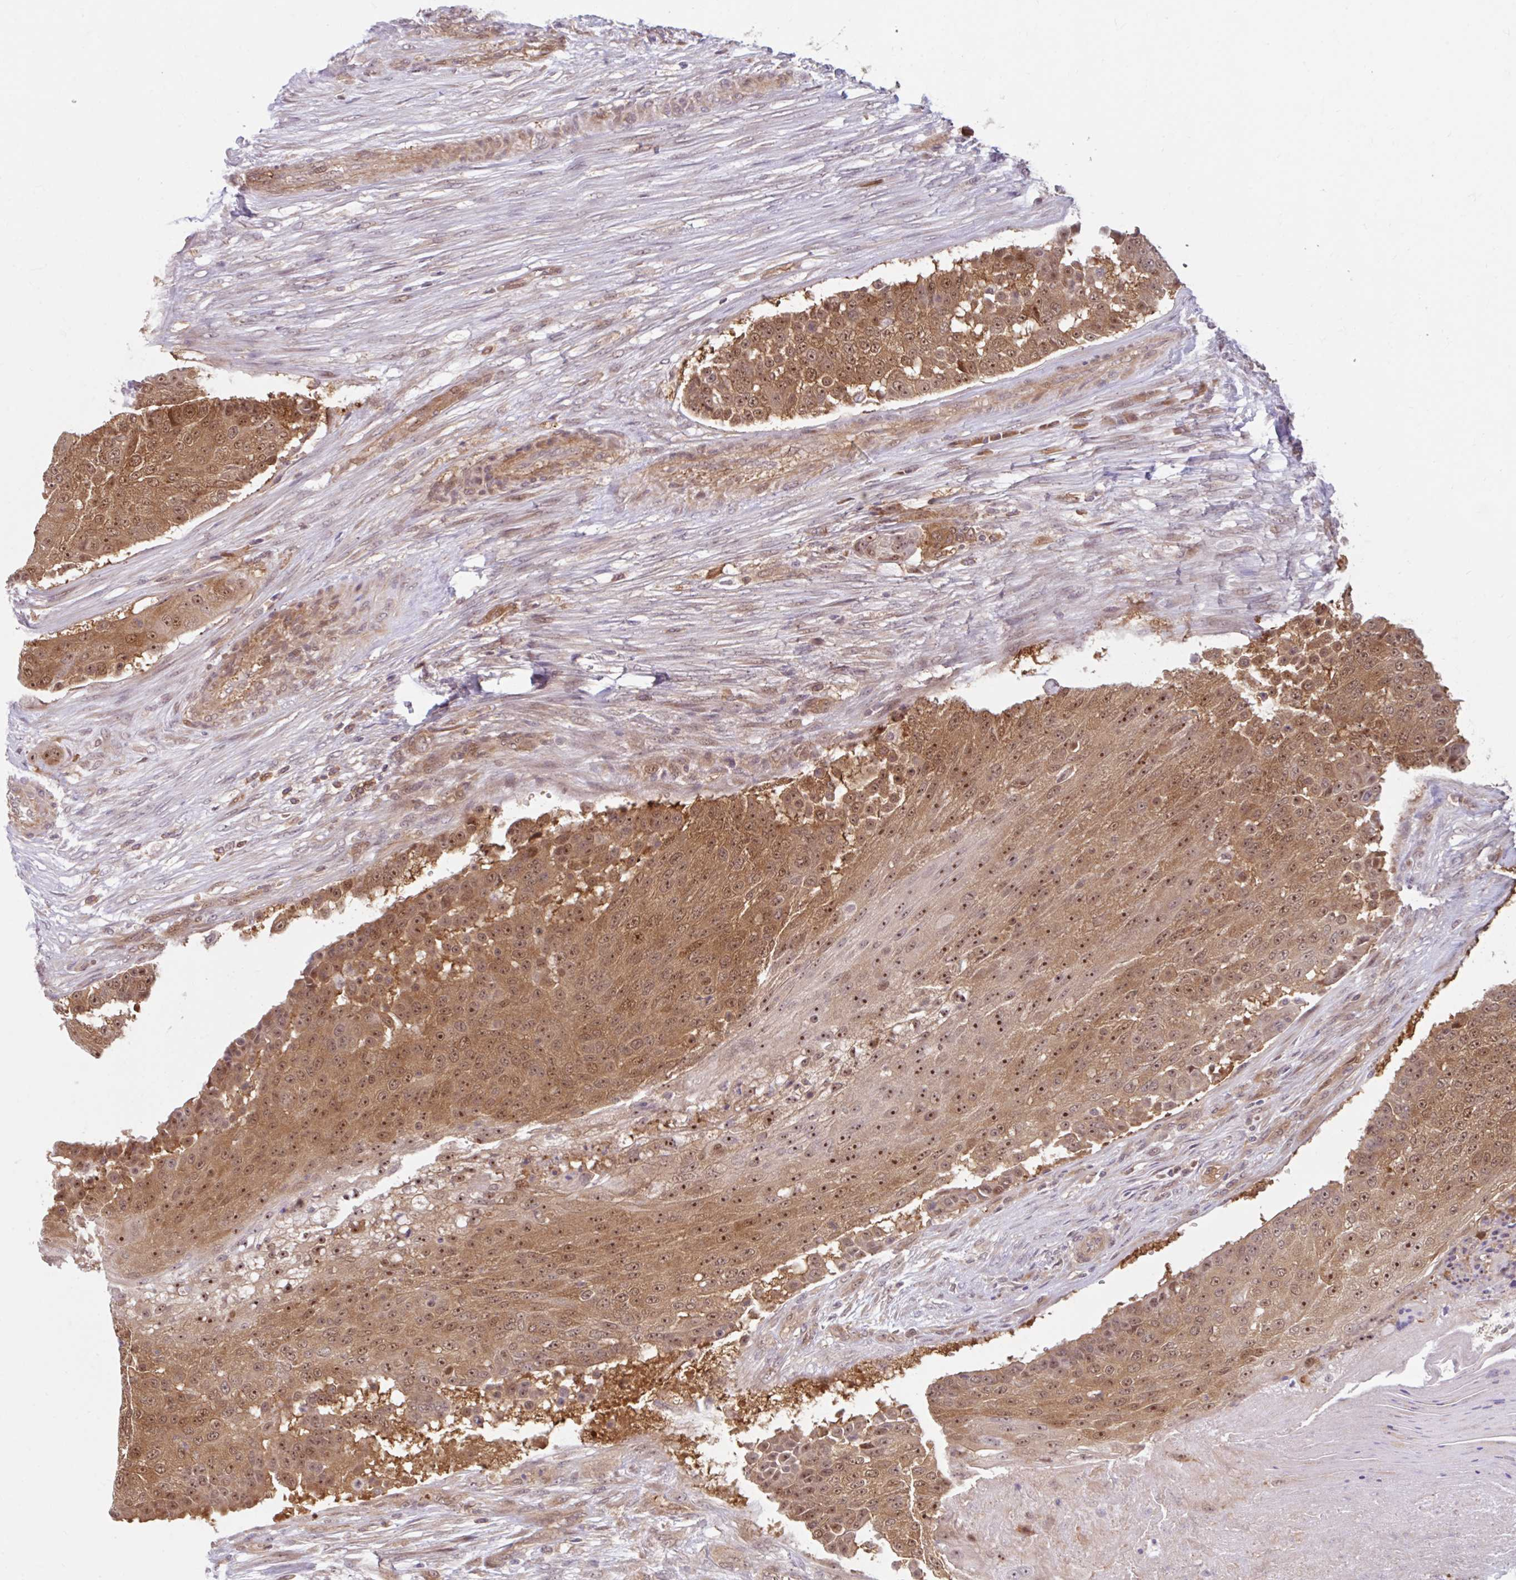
{"staining": {"intensity": "strong", "quantity": ">75%", "location": "cytoplasmic/membranous,nuclear"}, "tissue": "urothelial cancer", "cell_type": "Tumor cells", "image_type": "cancer", "snomed": [{"axis": "morphology", "description": "Urothelial carcinoma, High grade"}, {"axis": "topography", "description": "Urinary bladder"}], "caption": "Protein staining shows strong cytoplasmic/membranous and nuclear positivity in approximately >75% of tumor cells in urothelial carcinoma (high-grade).", "gene": "HMBS", "patient": {"sex": "female", "age": 63}}